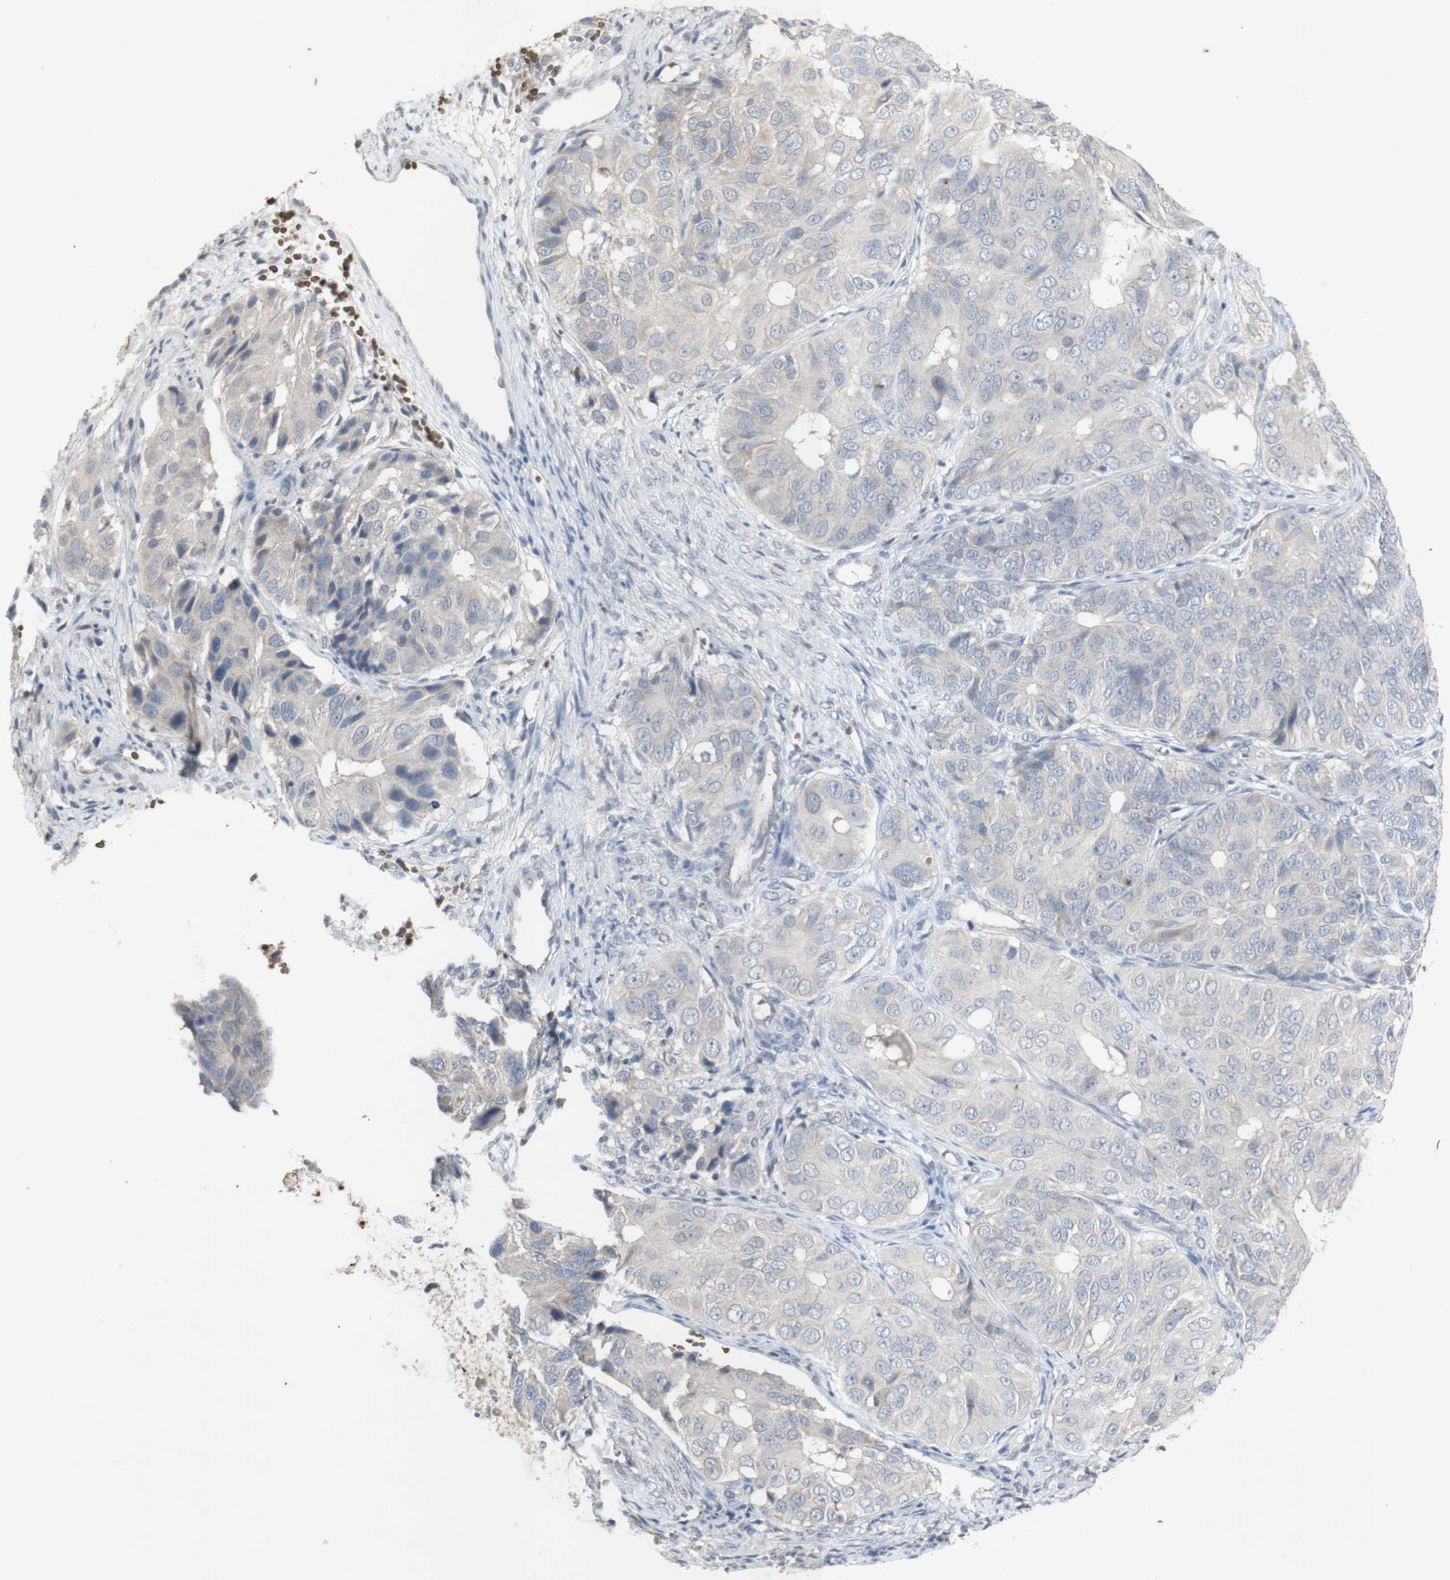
{"staining": {"intensity": "negative", "quantity": "none", "location": "none"}, "tissue": "ovarian cancer", "cell_type": "Tumor cells", "image_type": "cancer", "snomed": [{"axis": "morphology", "description": "Carcinoma, endometroid"}, {"axis": "topography", "description": "Ovary"}], "caption": "This is a photomicrograph of IHC staining of ovarian cancer, which shows no staining in tumor cells. (DAB immunohistochemistry visualized using brightfield microscopy, high magnification).", "gene": "INS", "patient": {"sex": "female", "age": 51}}